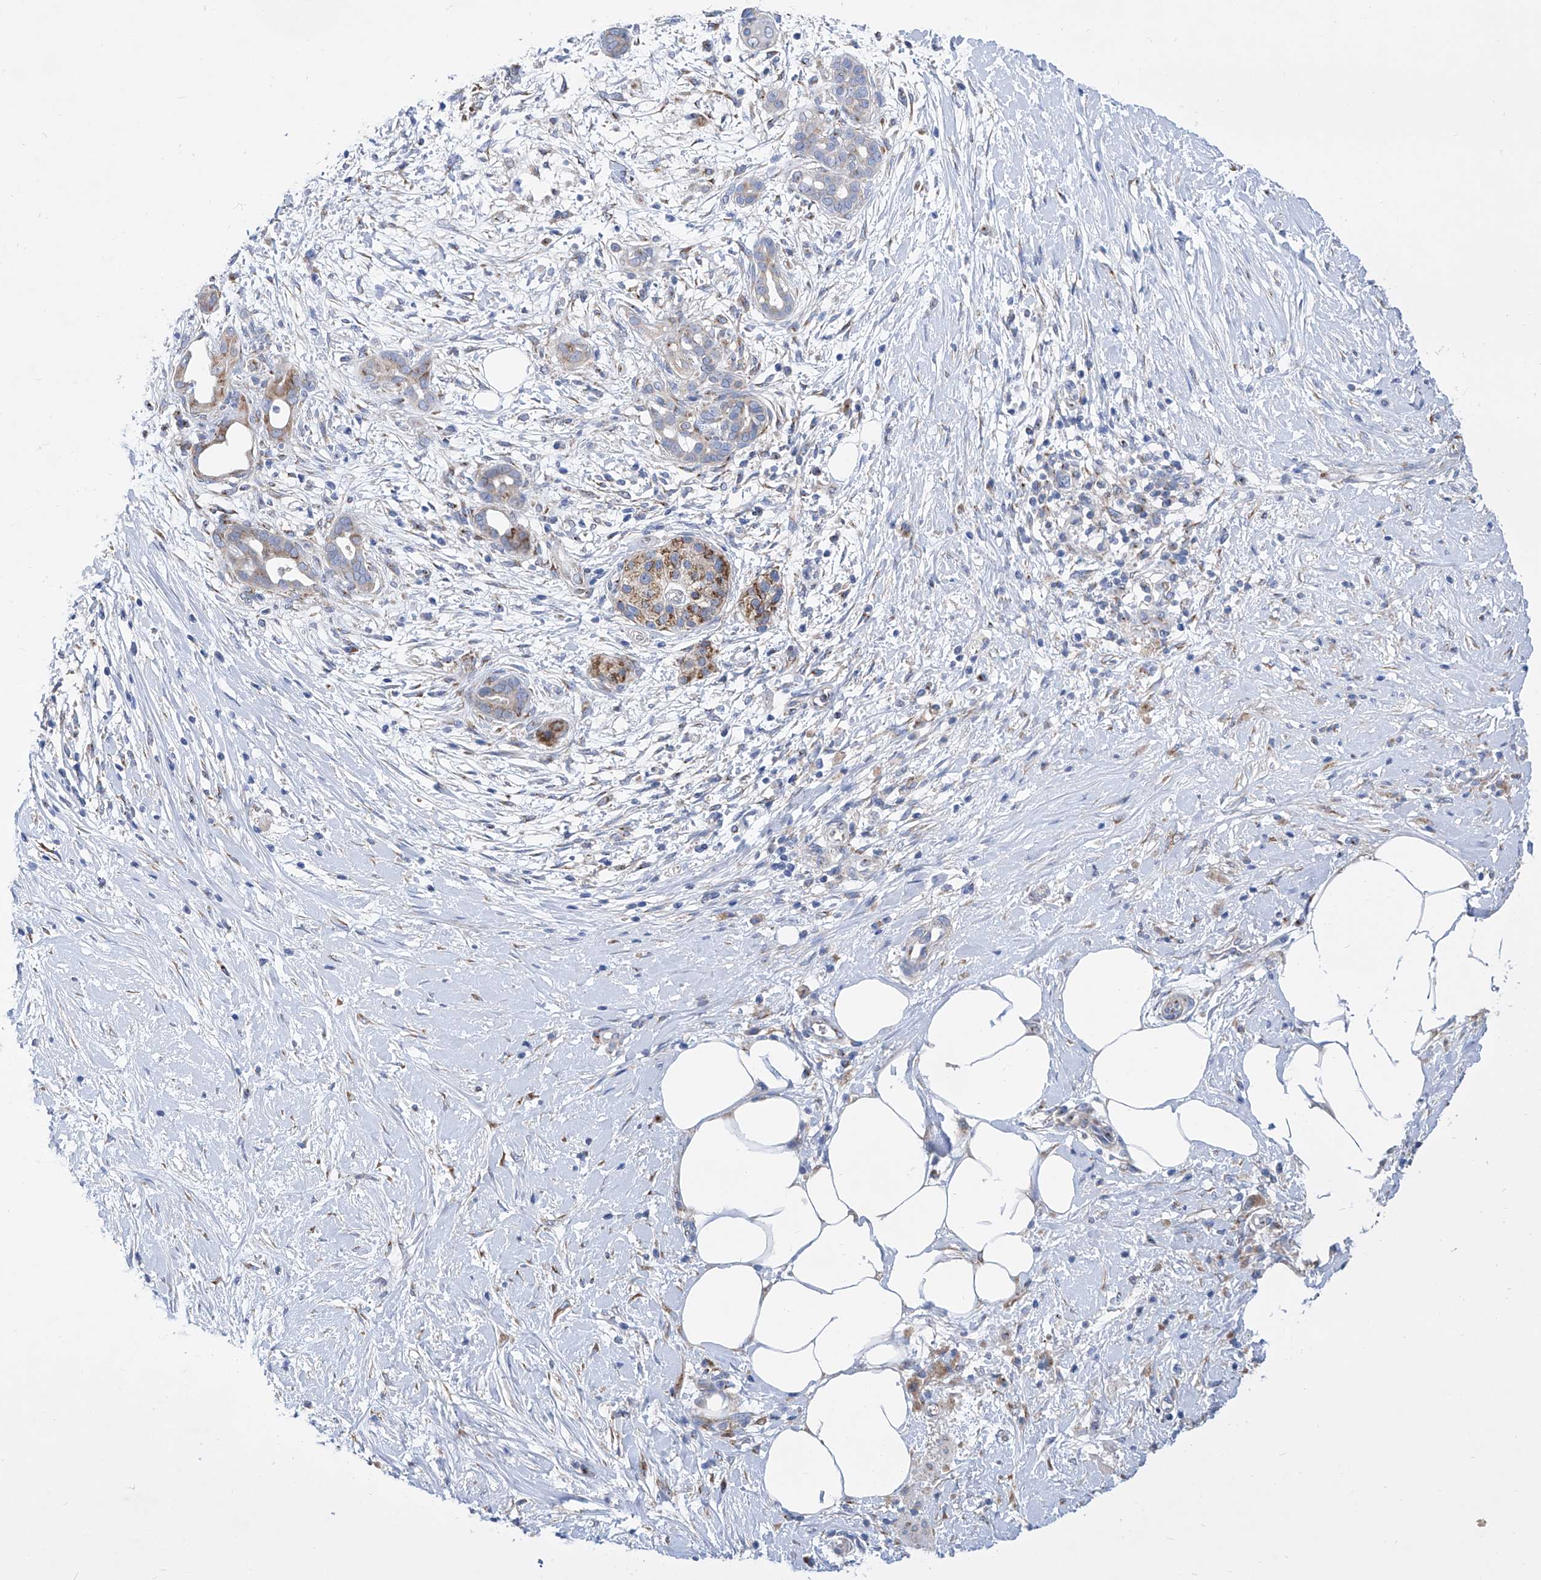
{"staining": {"intensity": "weak", "quantity": "<25%", "location": "cytoplasmic/membranous"}, "tissue": "pancreatic cancer", "cell_type": "Tumor cells", "image_type": "cancer", "snomed": [{"axis": "morphology", "description": "Adenocarcinoma, NOS"}, {"axis": "topography", "description": "Pancreas"}], "caption": "Protein analysis of pancreatic cancer demonstrates no significant expression in tumor cells. (IHC, brightfield microscopy, high magnification).", "gene": "TJAP1", "patient": {"sex": "male", "age": 58}}